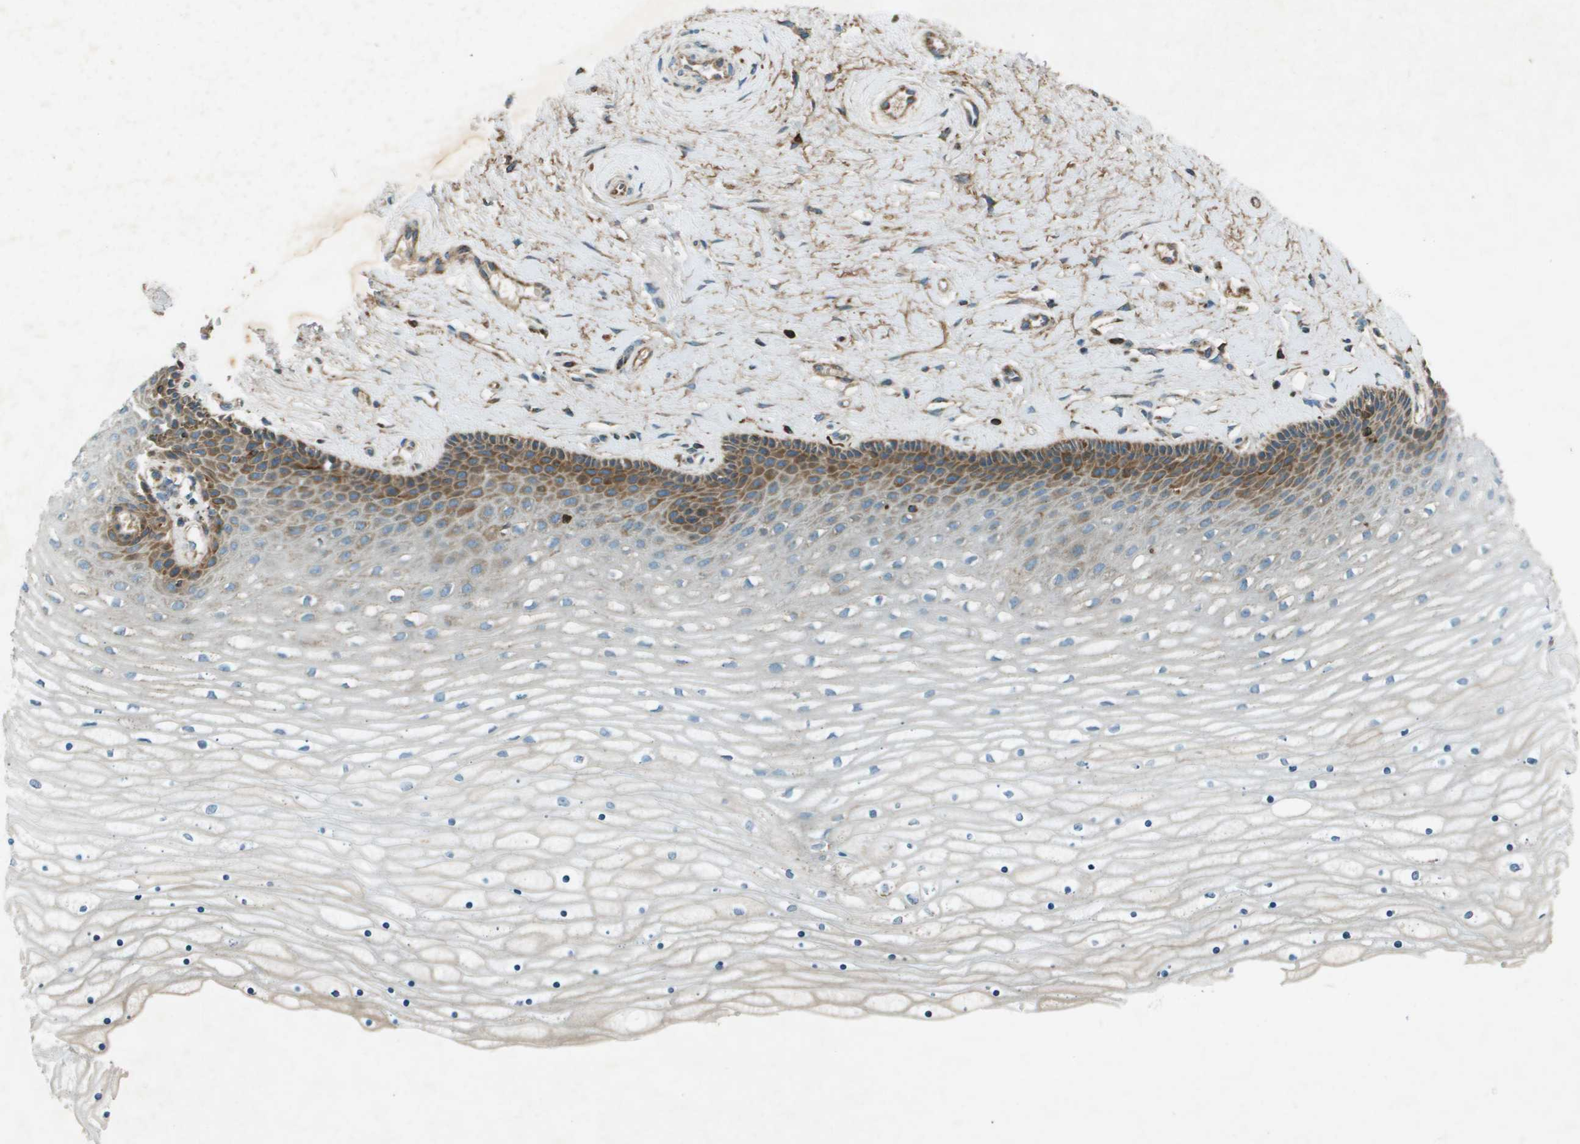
{"staining": {"intensity": "moderate", "quantity": ">75%", "location": "cytoplasmic/membranous"}, "tissue": "cervix", "cell_type": "Glandular cells", "image_type": "normal", "snomed": [{"axis": "morphology", "description": "Normal tissue, NOS"}, {"axis": "topography", "description": "Cervix"}], "caption": "Glandular cells demonstrate medium levels of moderate cytoplasmic/membranous expression in about >75% of cells in unremarkable human cervix.", "gene": "MIGA1", "patient": {"sex": "female", "age": 39}}